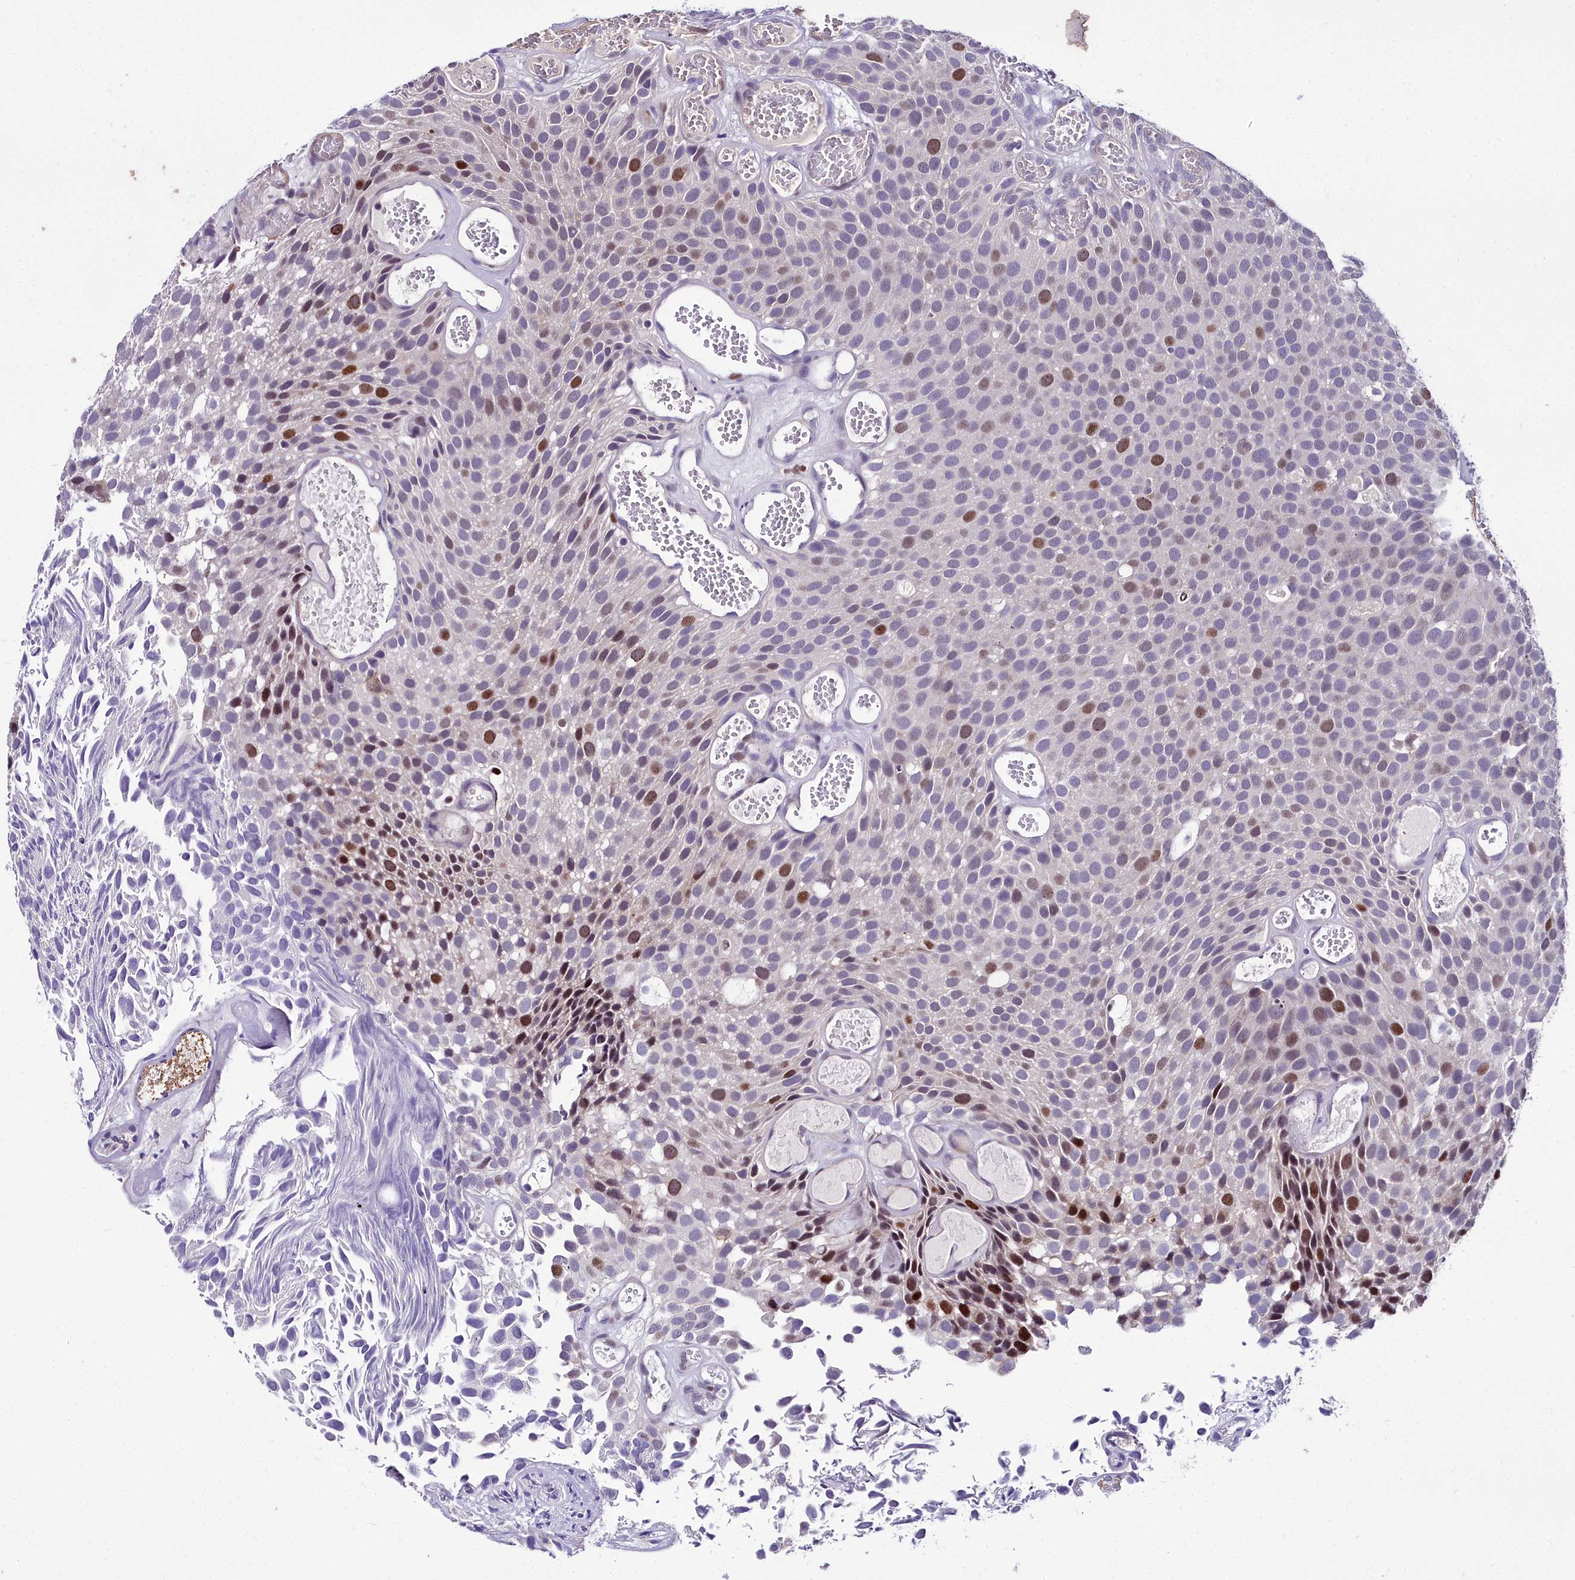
{"staining": {"intensity": "strong", "quantity": "<25%", "location": "nuclear"}, "tissue": "urothelial cancer", "cell_type": "Tumor cells", "image_type": "cancer", "snomed": [{"axis": "morphology", "description": "Urothelial carcinoma, Low grade"}, {"axis": "topography", "description": "Urinary bladder"}], "caption": "High-magnification brightfield microscopy of urothelial cancer stained with DAB (brown) and counterstained with hematoxylin (blue). tumor cells exhibit strong nuclear staining is seen in about<25% of cells.", "gene": "TRIML2", "patient": {"sex": "male", "age": 89}}